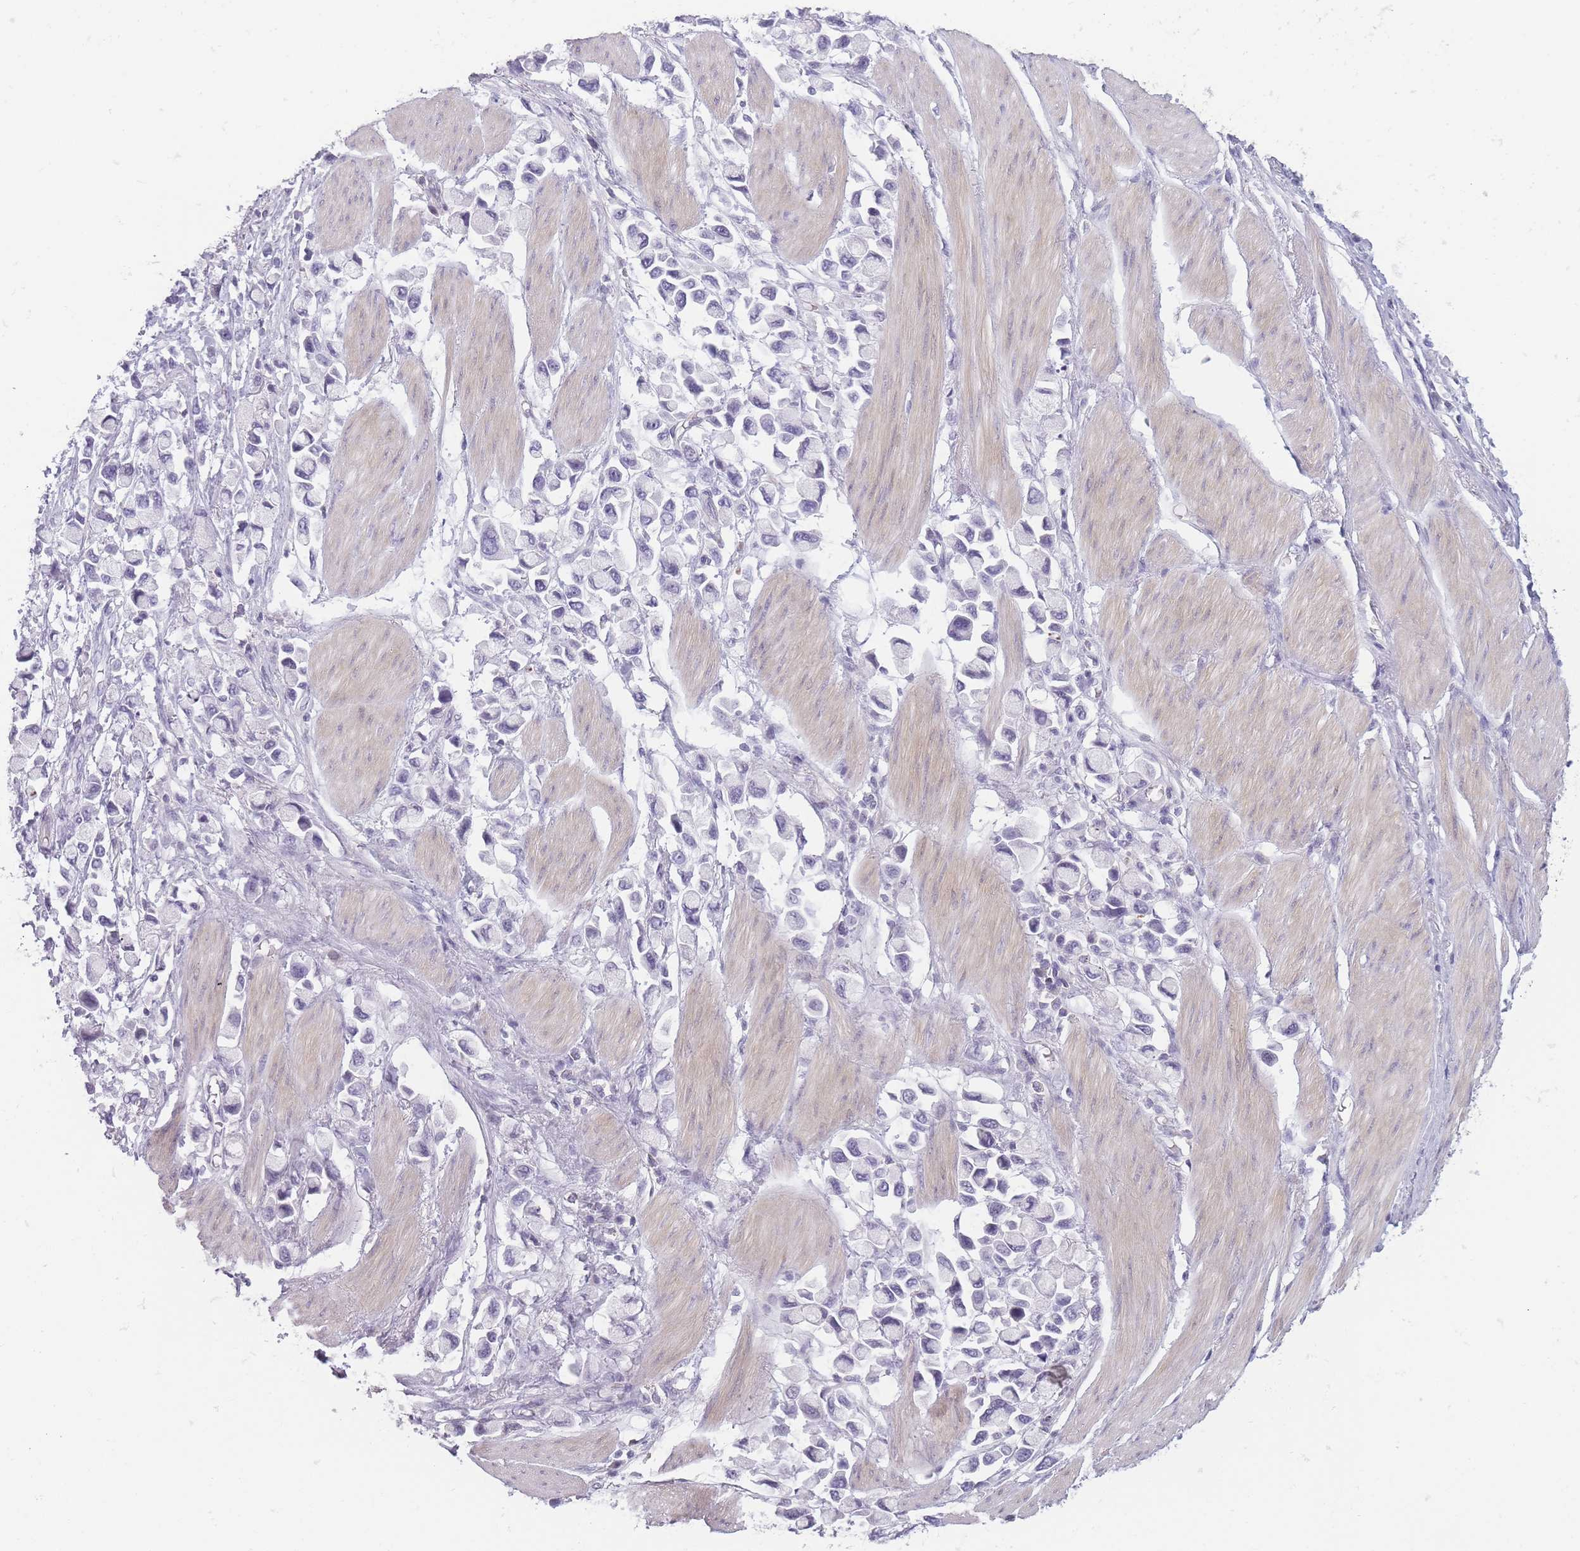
{"staining": {"intensity": "negative", "quantity": "none", "location": "none"}, "tissue": "stomach cancer", "cell_type": "Tumor cells", "image_type": "cancer", "snomed": [{"axis": "morphology", "description": "Adenocarcinoma, NOS"}, {"axis": "topography", "description": "Stomach"}], "caption": "Adenocarcinoma (stomach) stained for a protein using IHC demonstrates no positivity tumor cells.", "gene": "GGT1", "patient": {"sex": "female", "age": 81}}